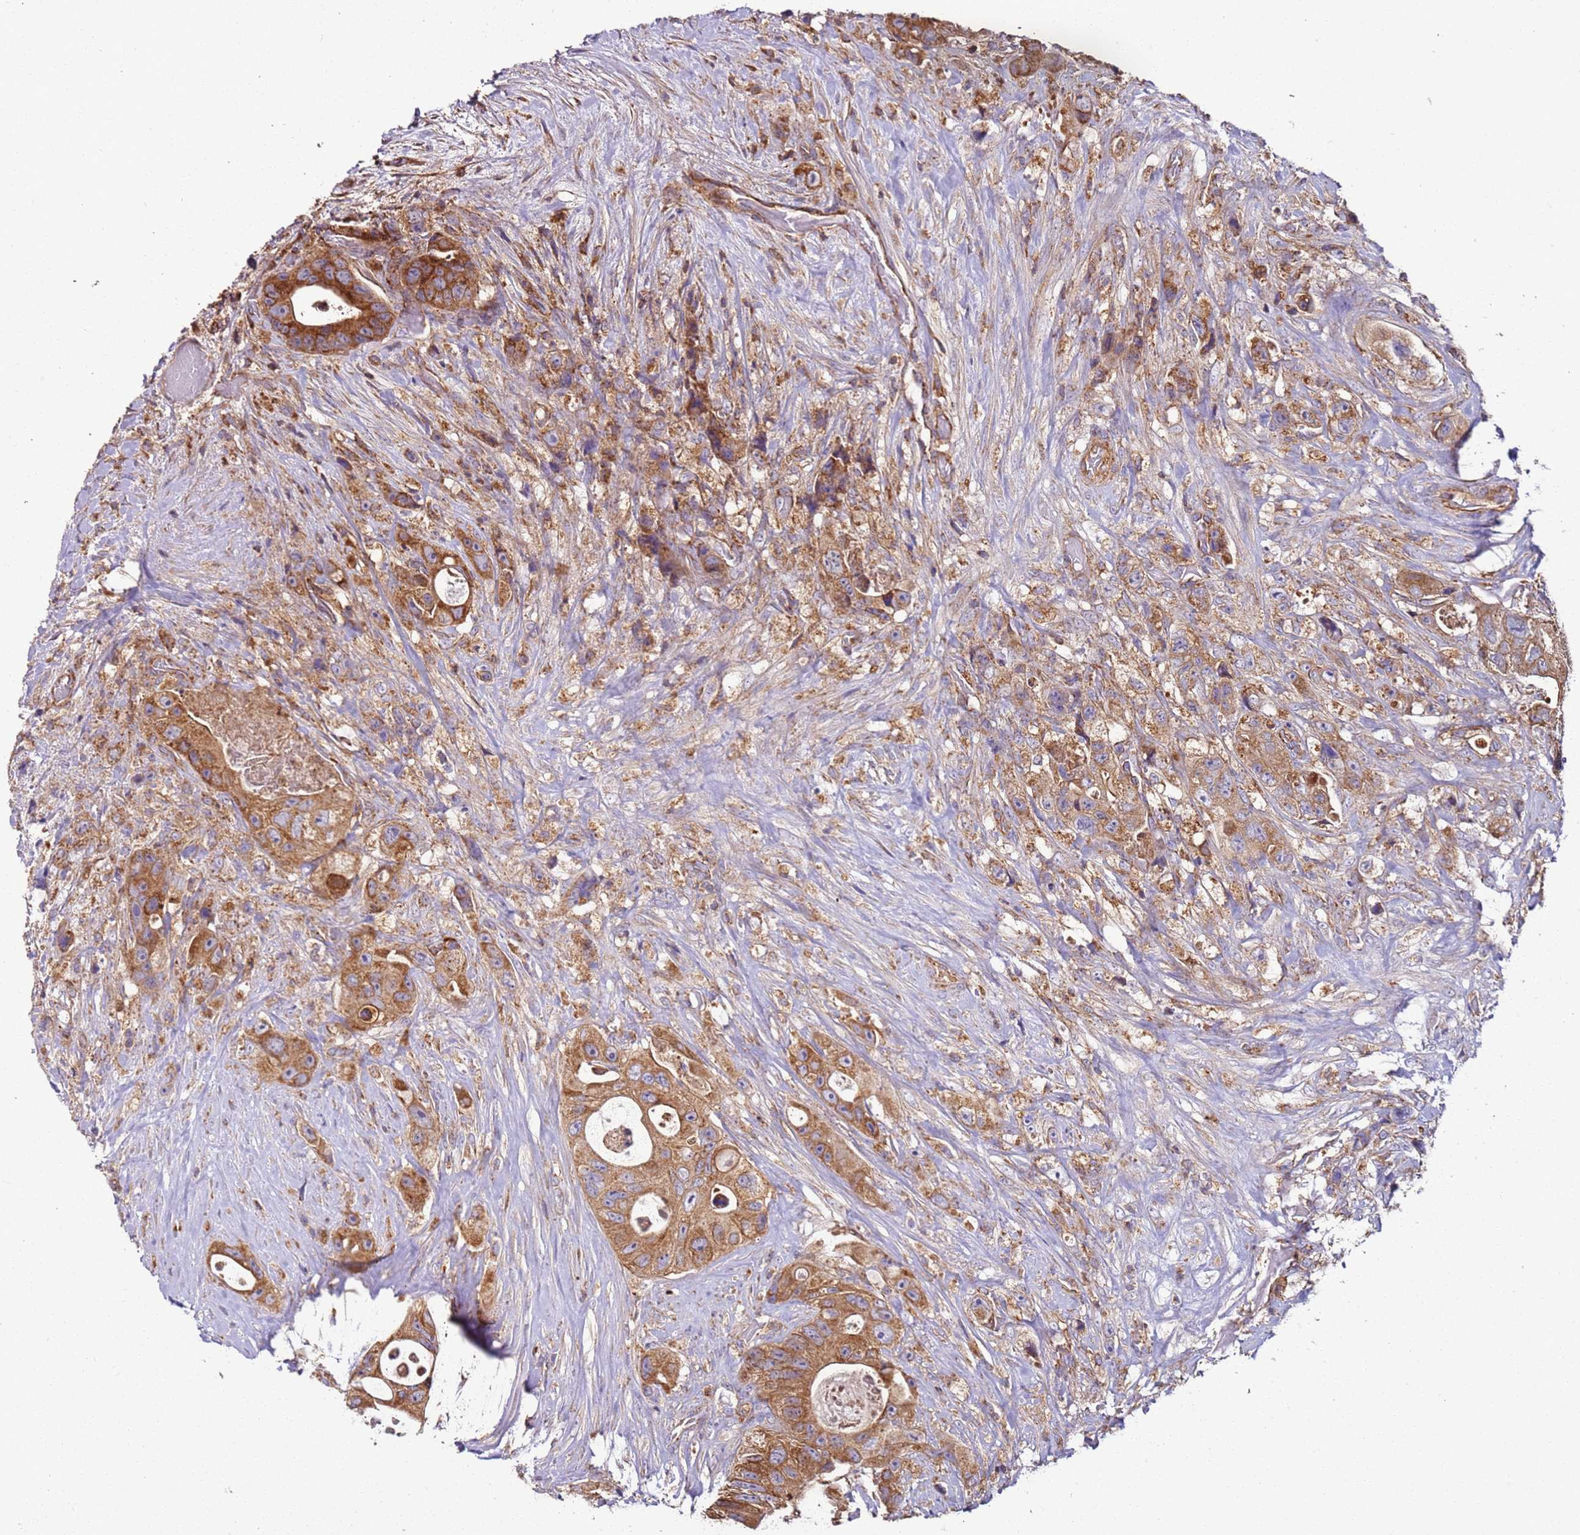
{"staining": {"intensity": "moderate", "quantity": ">75%", "location": "cytoplasmic/membranous"}, "tissue": "colorectal cancer", "cell_type": "Tumor cells", "image_type": "cancer", "snomed": [{"axis": "morphology", "description": "Adenocarcinoma, NOS"}, {"axis": "topography", "description": "Colon"}], "caption": "A medium amount of moderate cytoplasmic/membranous staining is identified in about >75% of tumor cells in colorectal cancer tissue.", "gene": "RMND5A", "patient": {"sex": "female", "age": 46}}